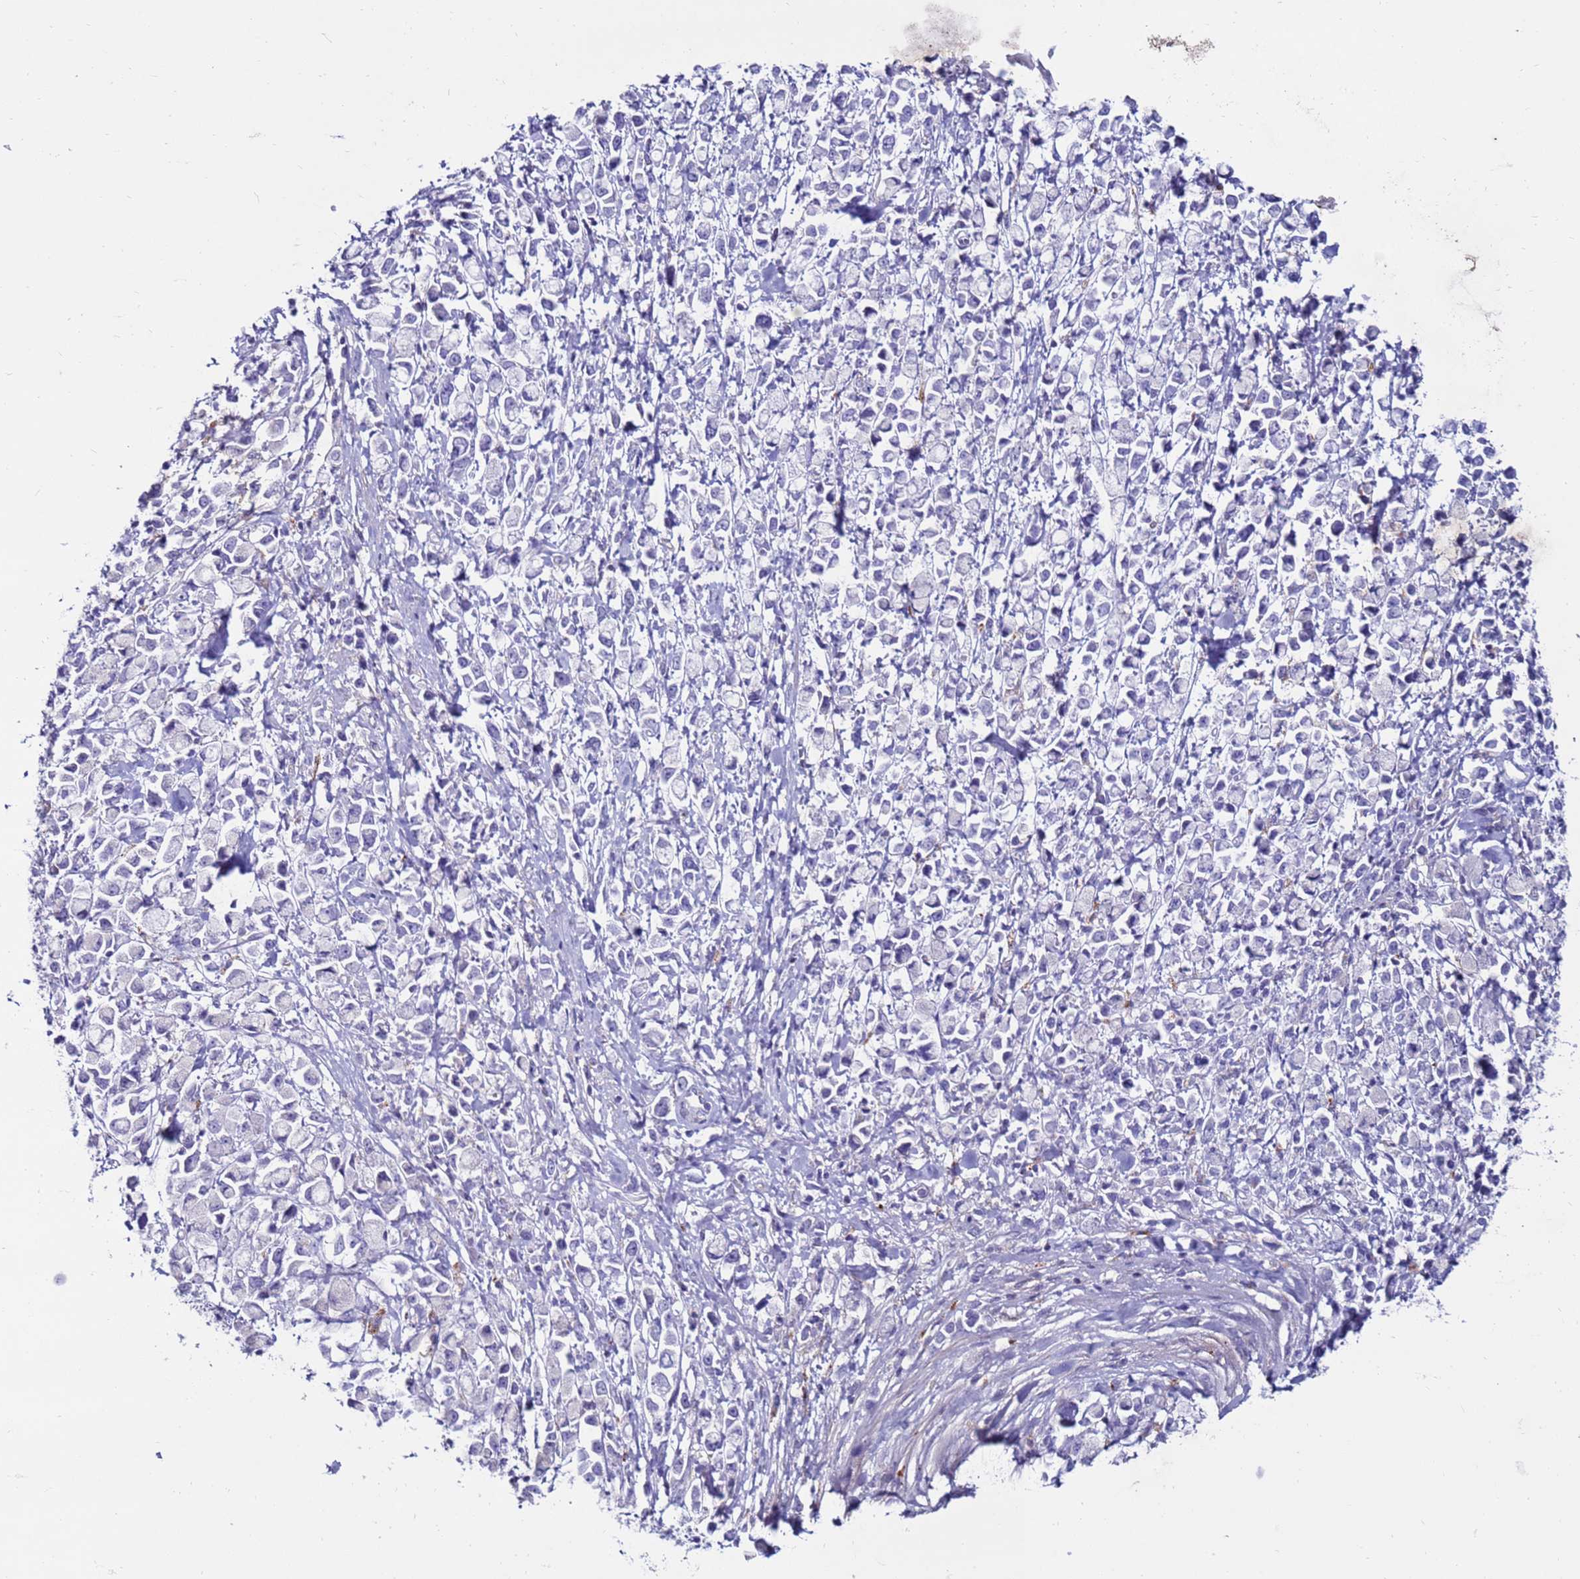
{"staining": {"intensity": "negative", "quantity": "none", "location": "none"}, "tissue": "stomach cancer", "cell_type": "Tumor cells", "image_type": "cancer", "snomed": [{"axis": "morphology", "description": "Adenocarcinoma, NOS"}, {"axis": "topography", "description": "Stomach"}], "caption": "Stomach cancer (adenocarcinoma) was stained to show a protein in brown. There is no significant expression in tumor cells.", "gene": "CLEC4M", "patient": {"sex": "female", "age": 81}}